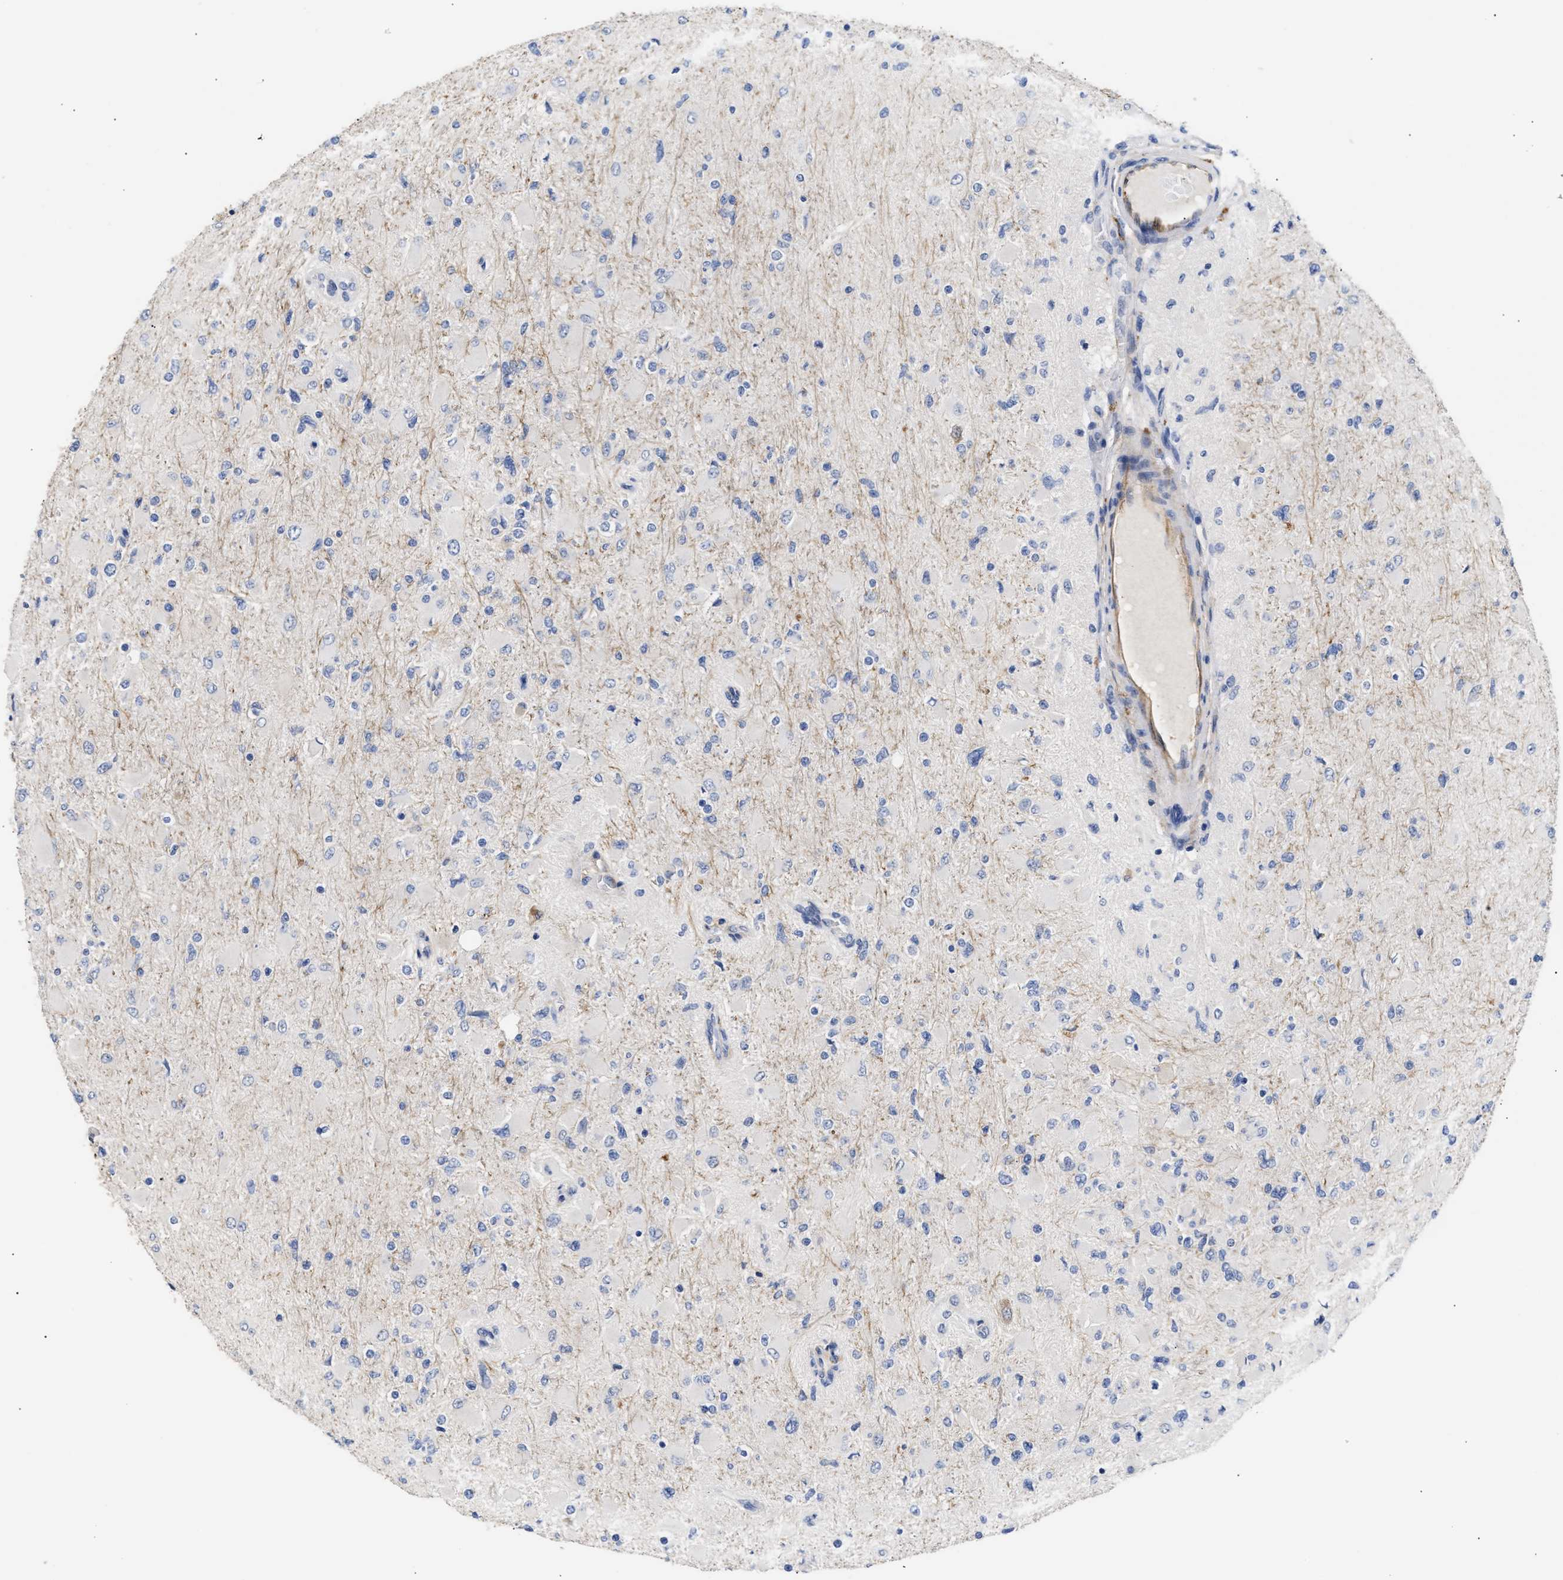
{"staining": {"intensity": "negative", "quantity": "none", "location": "none"}, "tissue": "glioma", "cell_type": "Tumor cells", "image_type": "cancer", "snomed": [{"axis": "morphology", "description": "Glioma, malignant, High grade"}, {"axis": "topography", "description": "Cerebral cortex"}], "caption": "Tumor cells show no significant protein positivity in glioma. Nuclei are stained in blue.", "gene": "AHNAK2", "patient": {"sex": "female", "age": 36}}